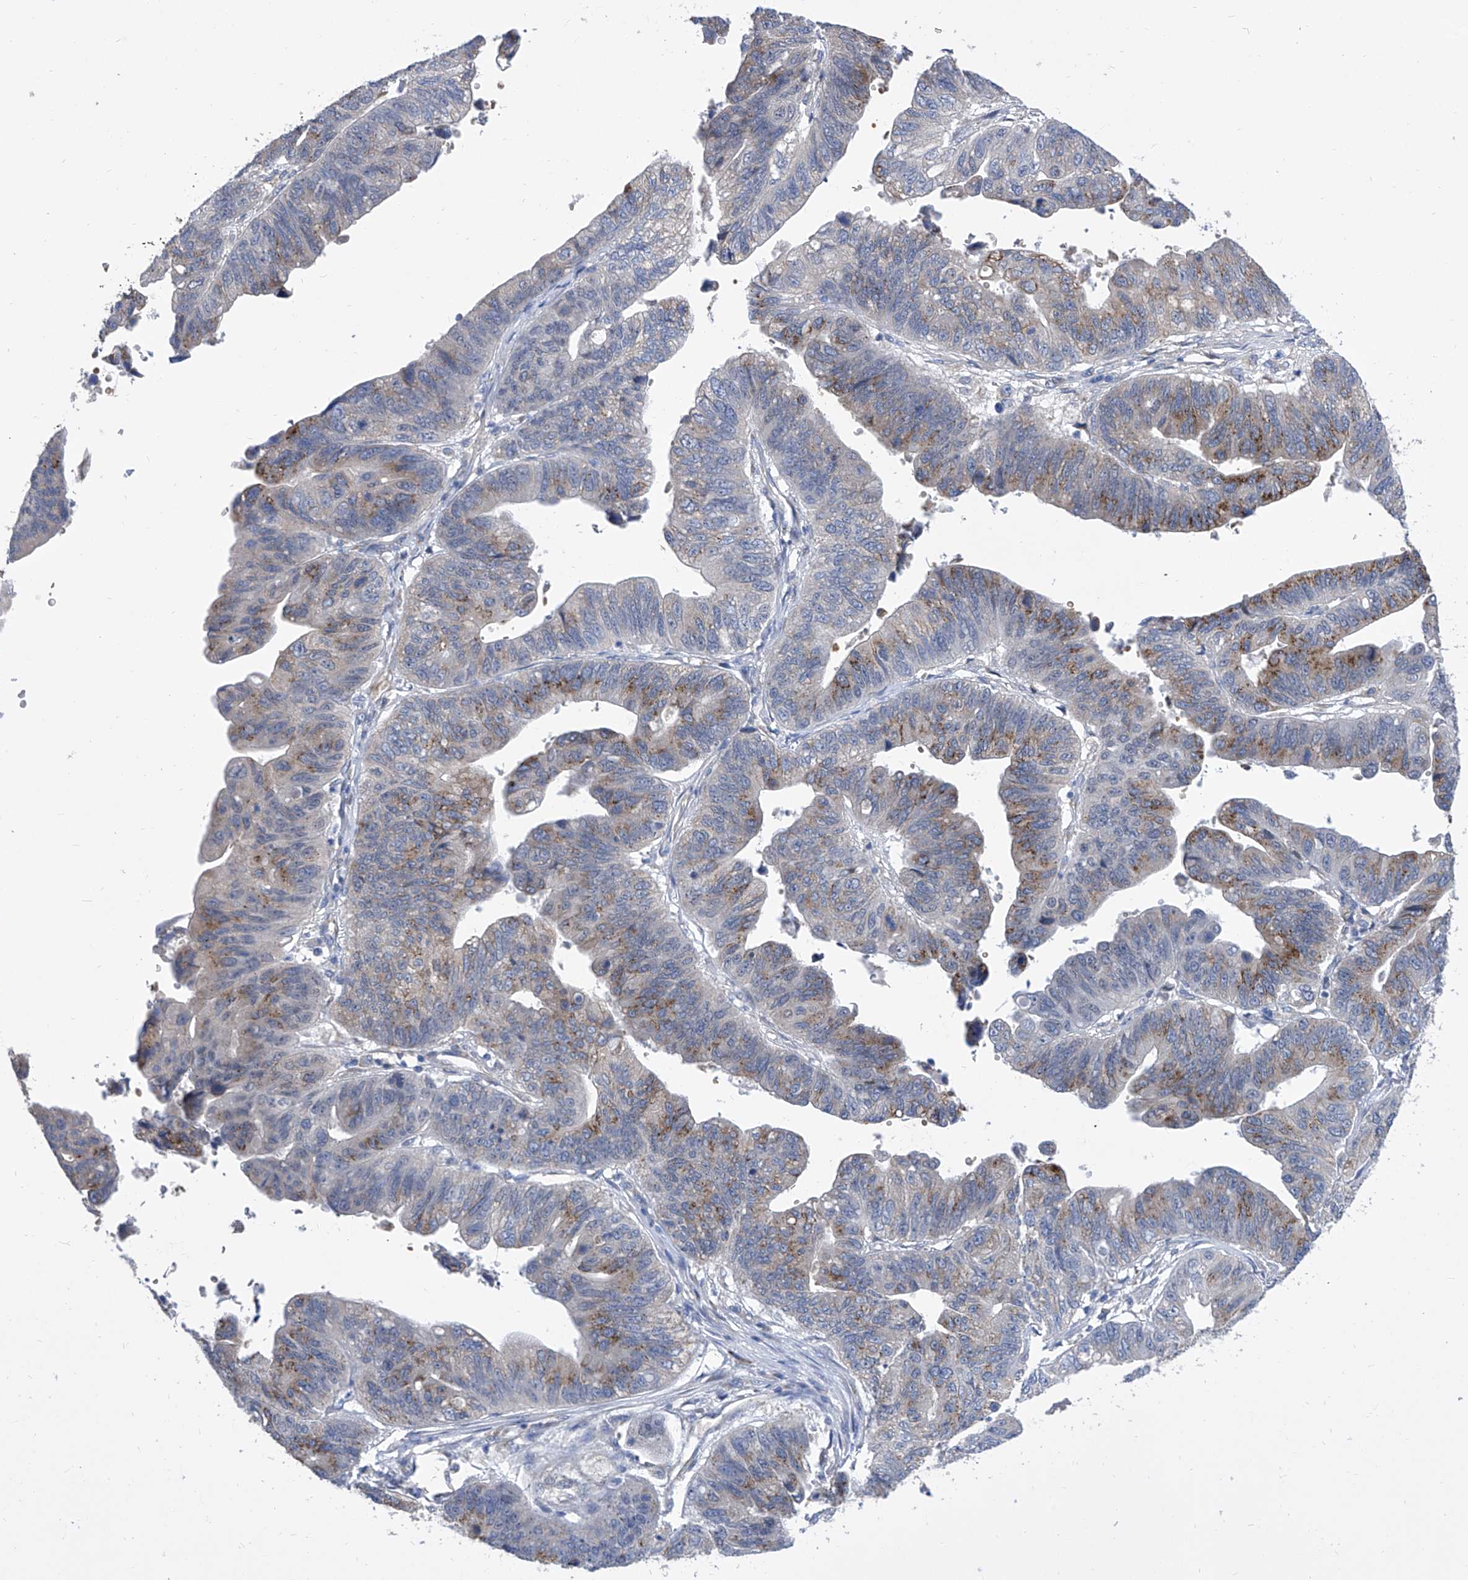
{"staining": {"intensity": "moderate", "quantity": "25%-75%", "location": "cytoplasmic/membranous"}, "tissue": "stomach cancer", "cell_type": "Tumor cells", "image_type": "cancer", "snomed": [{"axis": "morphology", "description": "Adenocarcinoma, NOS"}, {"axis": "topography", "description": "Stomach"}], "caption": "Human adenocarcinoma (stomach) stained with a brown dye exhibits moderate cytoplasmic/membranous positive positivity in about 25%-75% of tumor cells.", "gene": "TJAP1", "patient": {"sex": "male", "age": 59}}